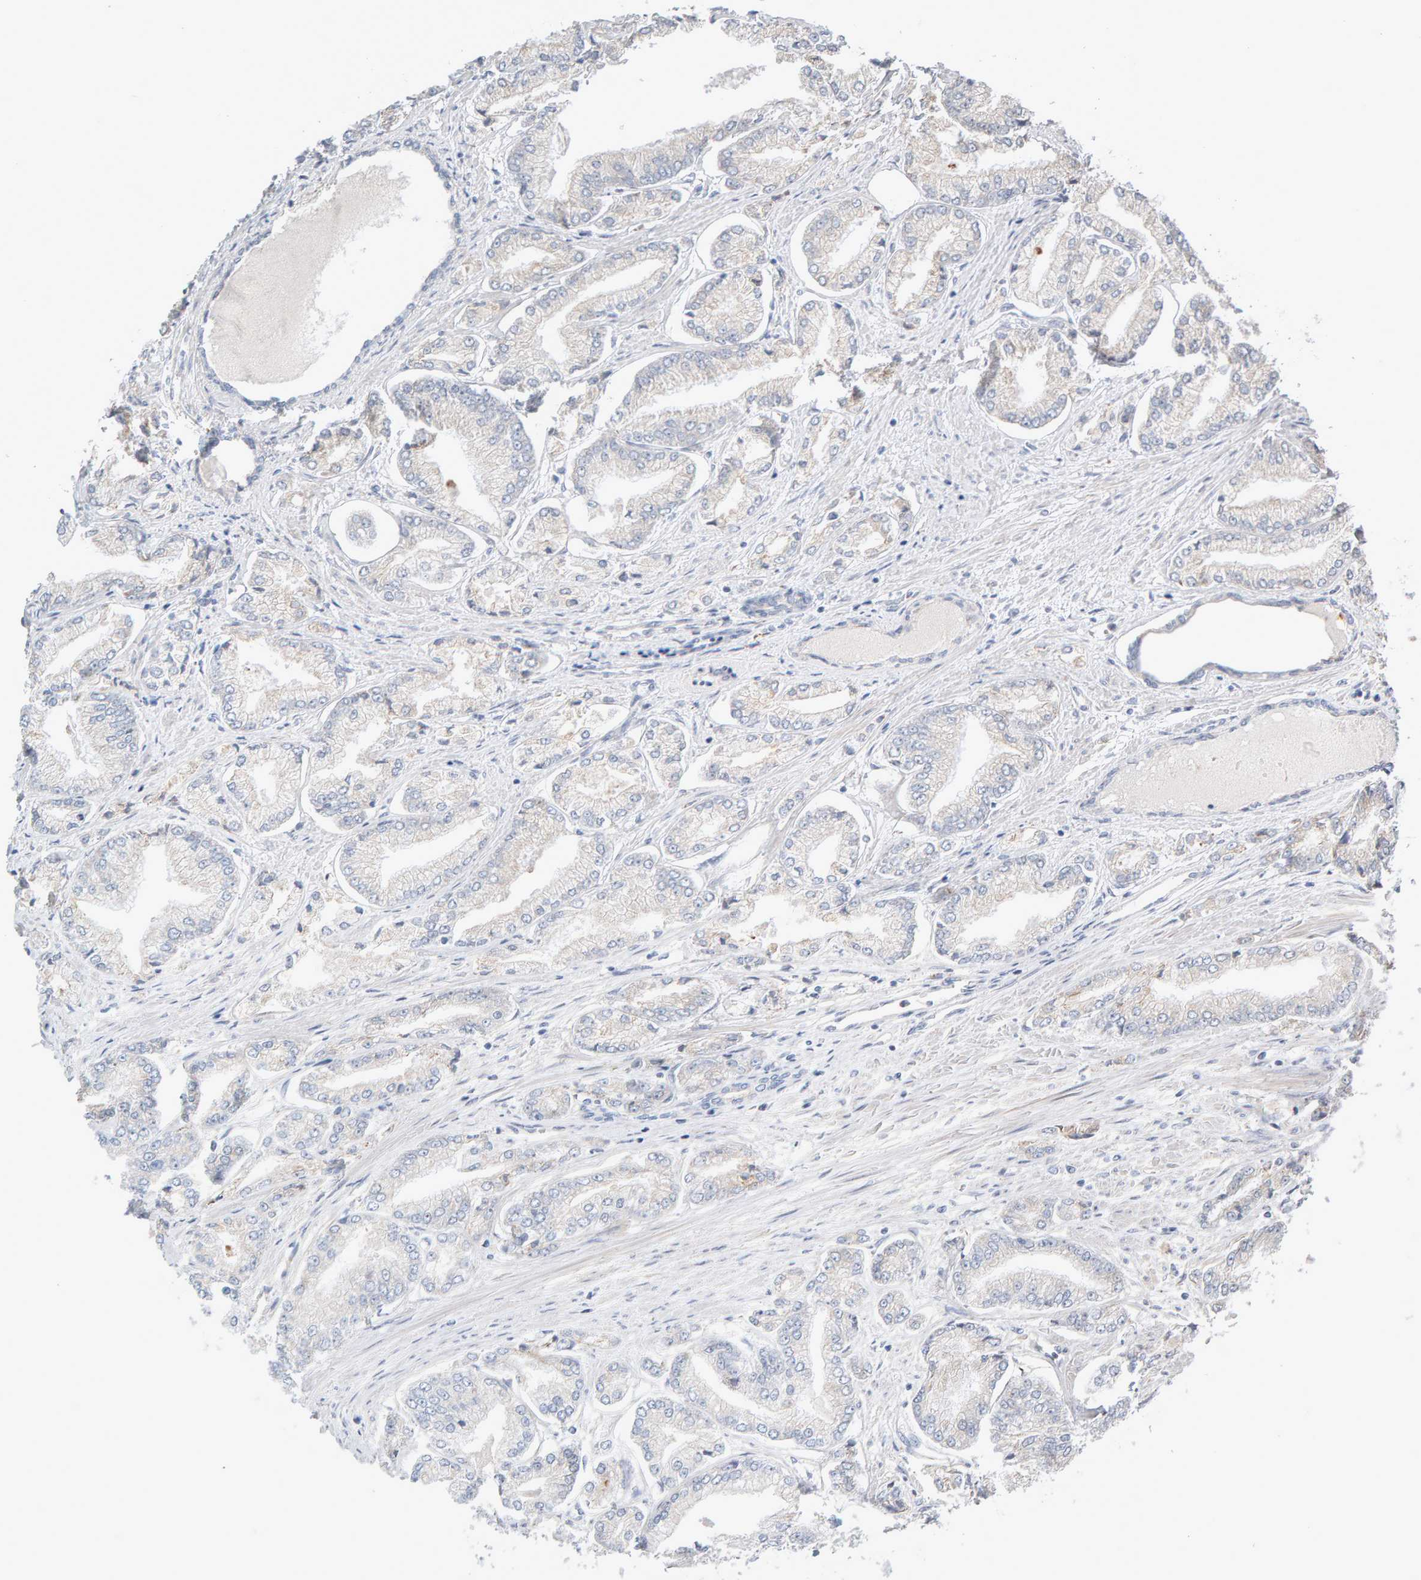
{"staining": {"intensity": "negative", "quantity": "none", "location": "none"}, "tissue": "prostate cancer", "cell_type": "Tumor cells", "image_type": "cancer", "snomed": [{"axis": "morphology", "description": "Adenocarcinoma, Low grade"}, {"axis": "topography", "description": "Prostate"}], "caption": "IHC image of human prostate low-grade adenocarcinoma stained for a protein (brown), which shows no expression in tumor cells. (DAB (3,3'-diaminobenzidine) IHC visualized using brightfield microscopy, high magnification).", "gene": "ENGASE", "patient": {"sex": "male", "age": 52}}